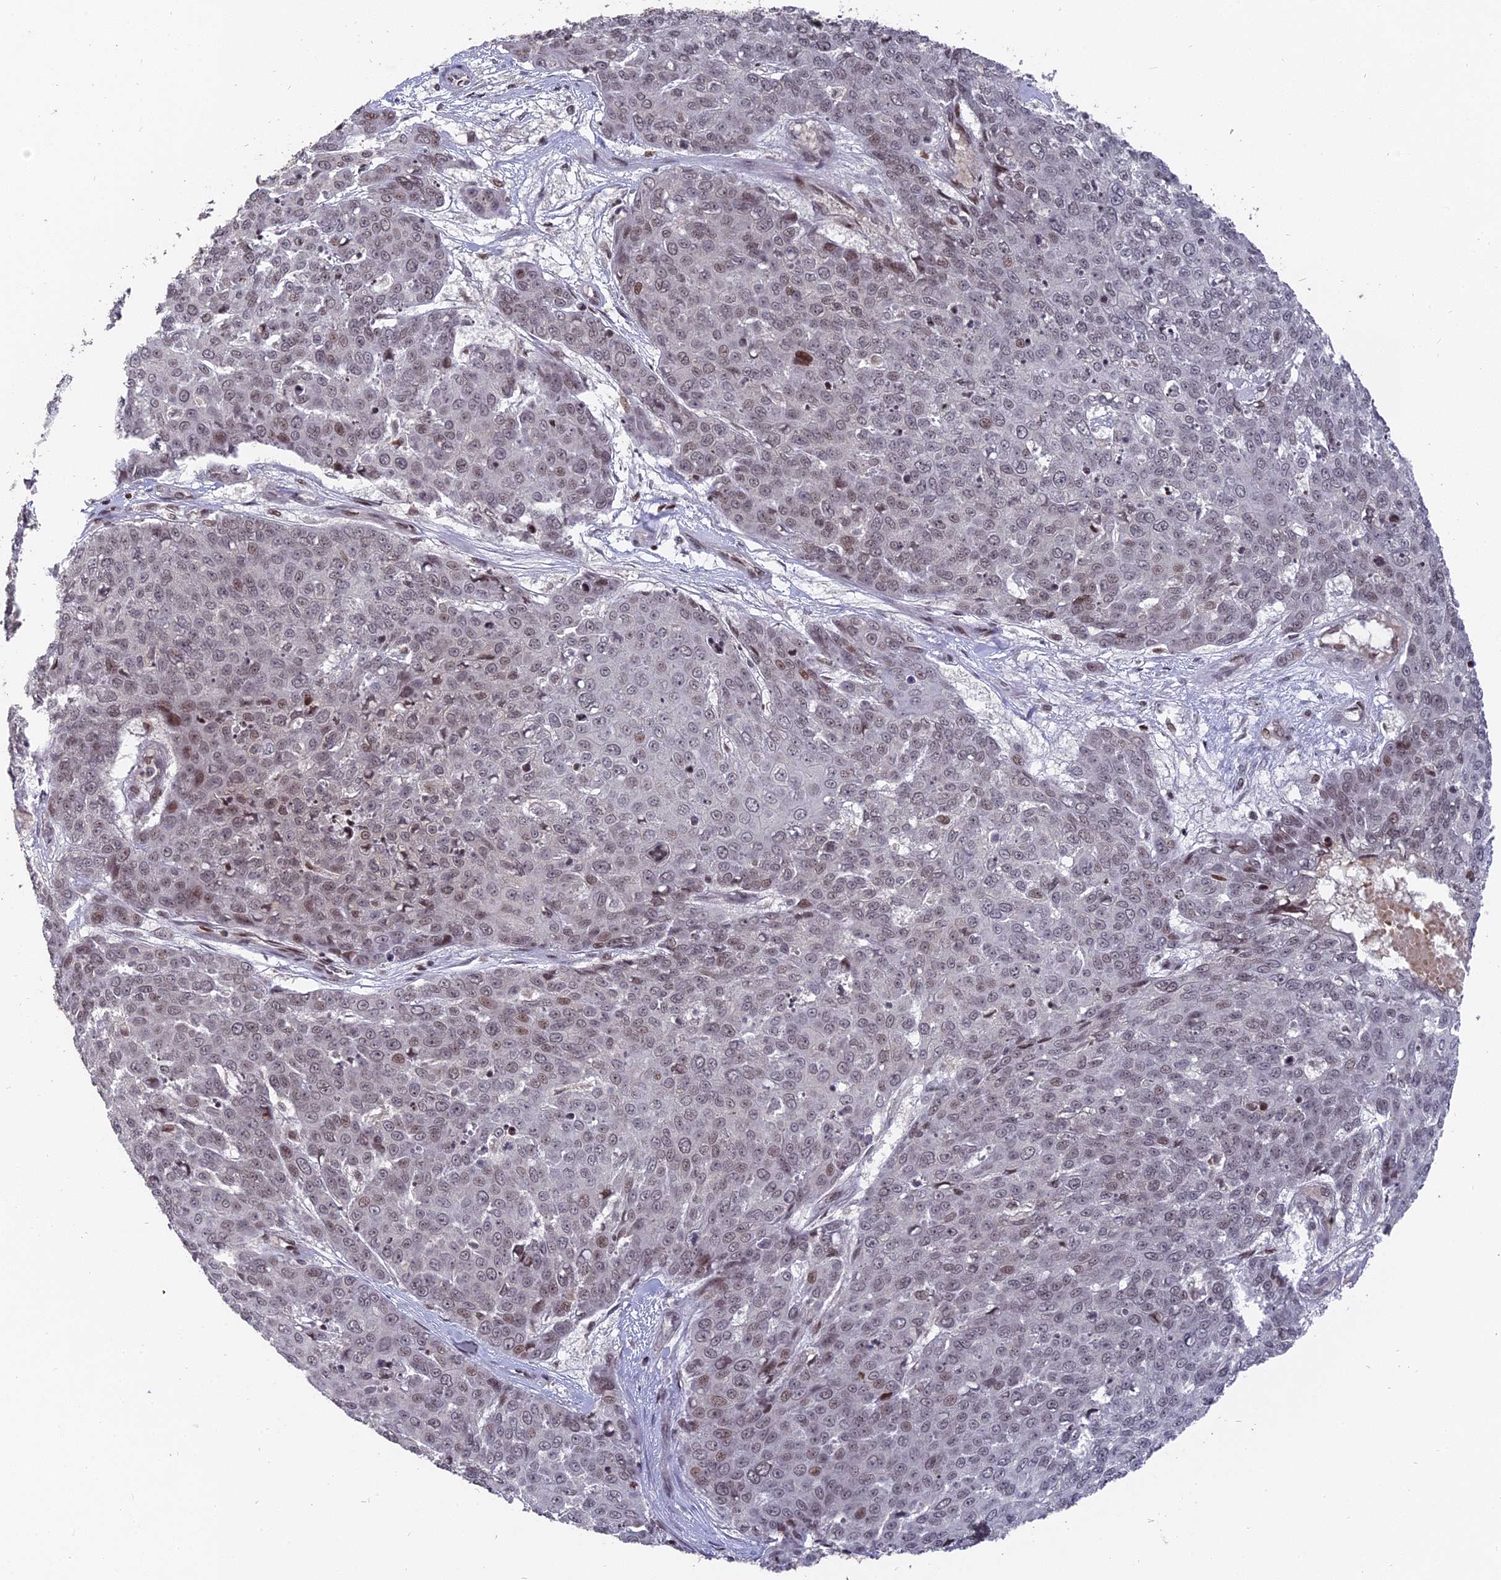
{"staining": {"intensity": "weak", "quantity": "<25%", "location": "nuclear"}, "tissue": "skin cancer", "cell_type": "Tumor cells", "image_type": "cancer", "snomed": [{"axis": "morphology", "description": "Squamous cell carcinoma, NOS"}, {"axis": "topography", "description": "Skin"}], "caption": "IHC micrograph of neoplastic tissue: human skin cancer (squamous cell carcinoma) stained with DAB reveals no significant protein positivity in tumor cells. The staining is performed using DAB brown chromogen with nuclei counter-stained in using hematoxylin.", "gene": "NR1H3", "patient": {"sex": "male", "age": 71}}